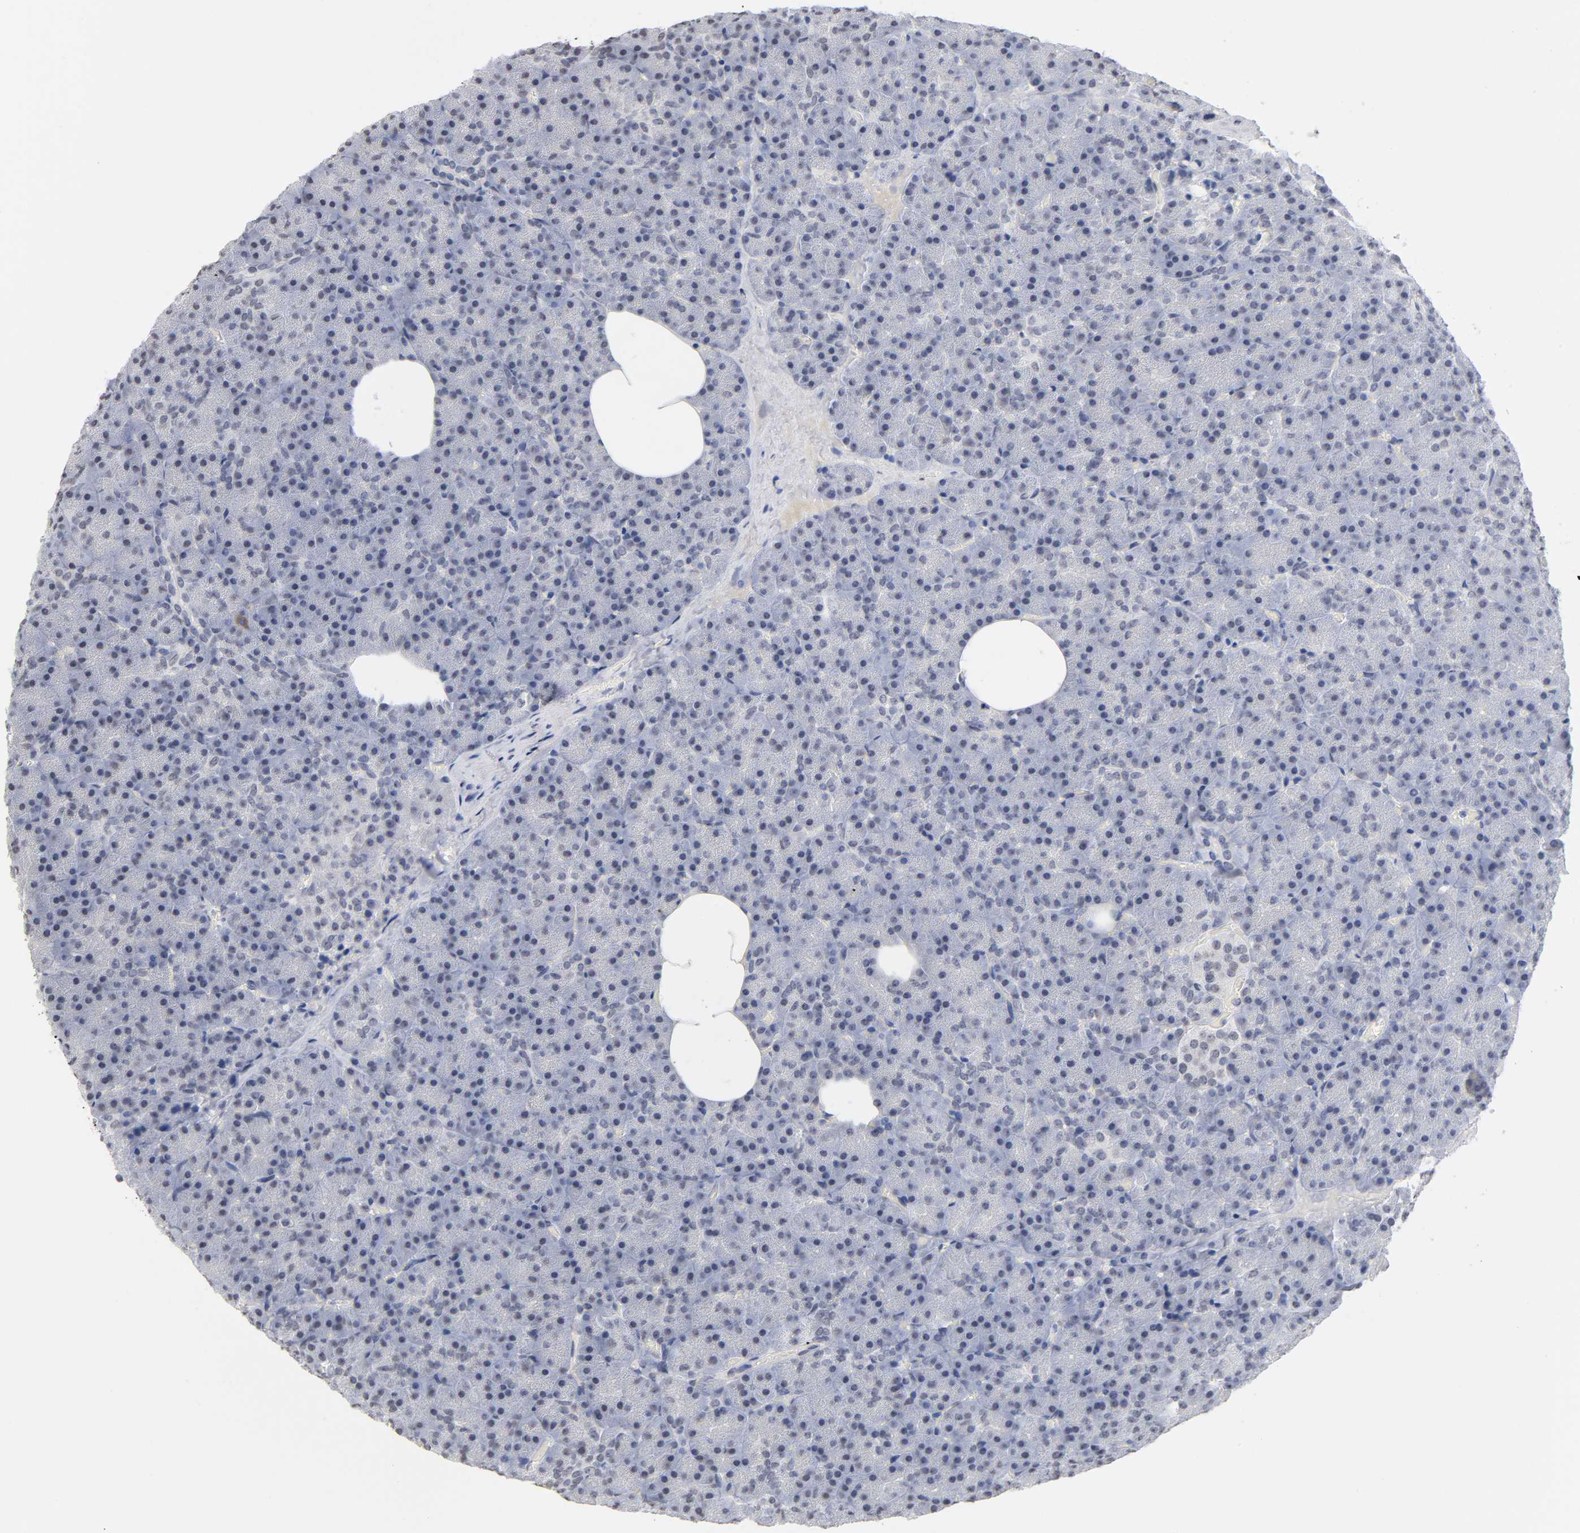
{"staining": {"intensity": "negative", "quantity": "none", "location": "none"}, "tissue": "pancreas", "cell_type": "Exocrine glandular cells", "image_type": "normal", "snomed": [{"axis": "morphology", "description": "Normal tissue, NOS"}, {"axis": "topography", "description": "Pancreas"}], "caption": "Human pancreas stained for a protein using immunohistochemistry (IHC) displays no expression in exocrine glandular cells.", "gene": "CRABP2", "patient": {"sex": "female", "age": 35}}